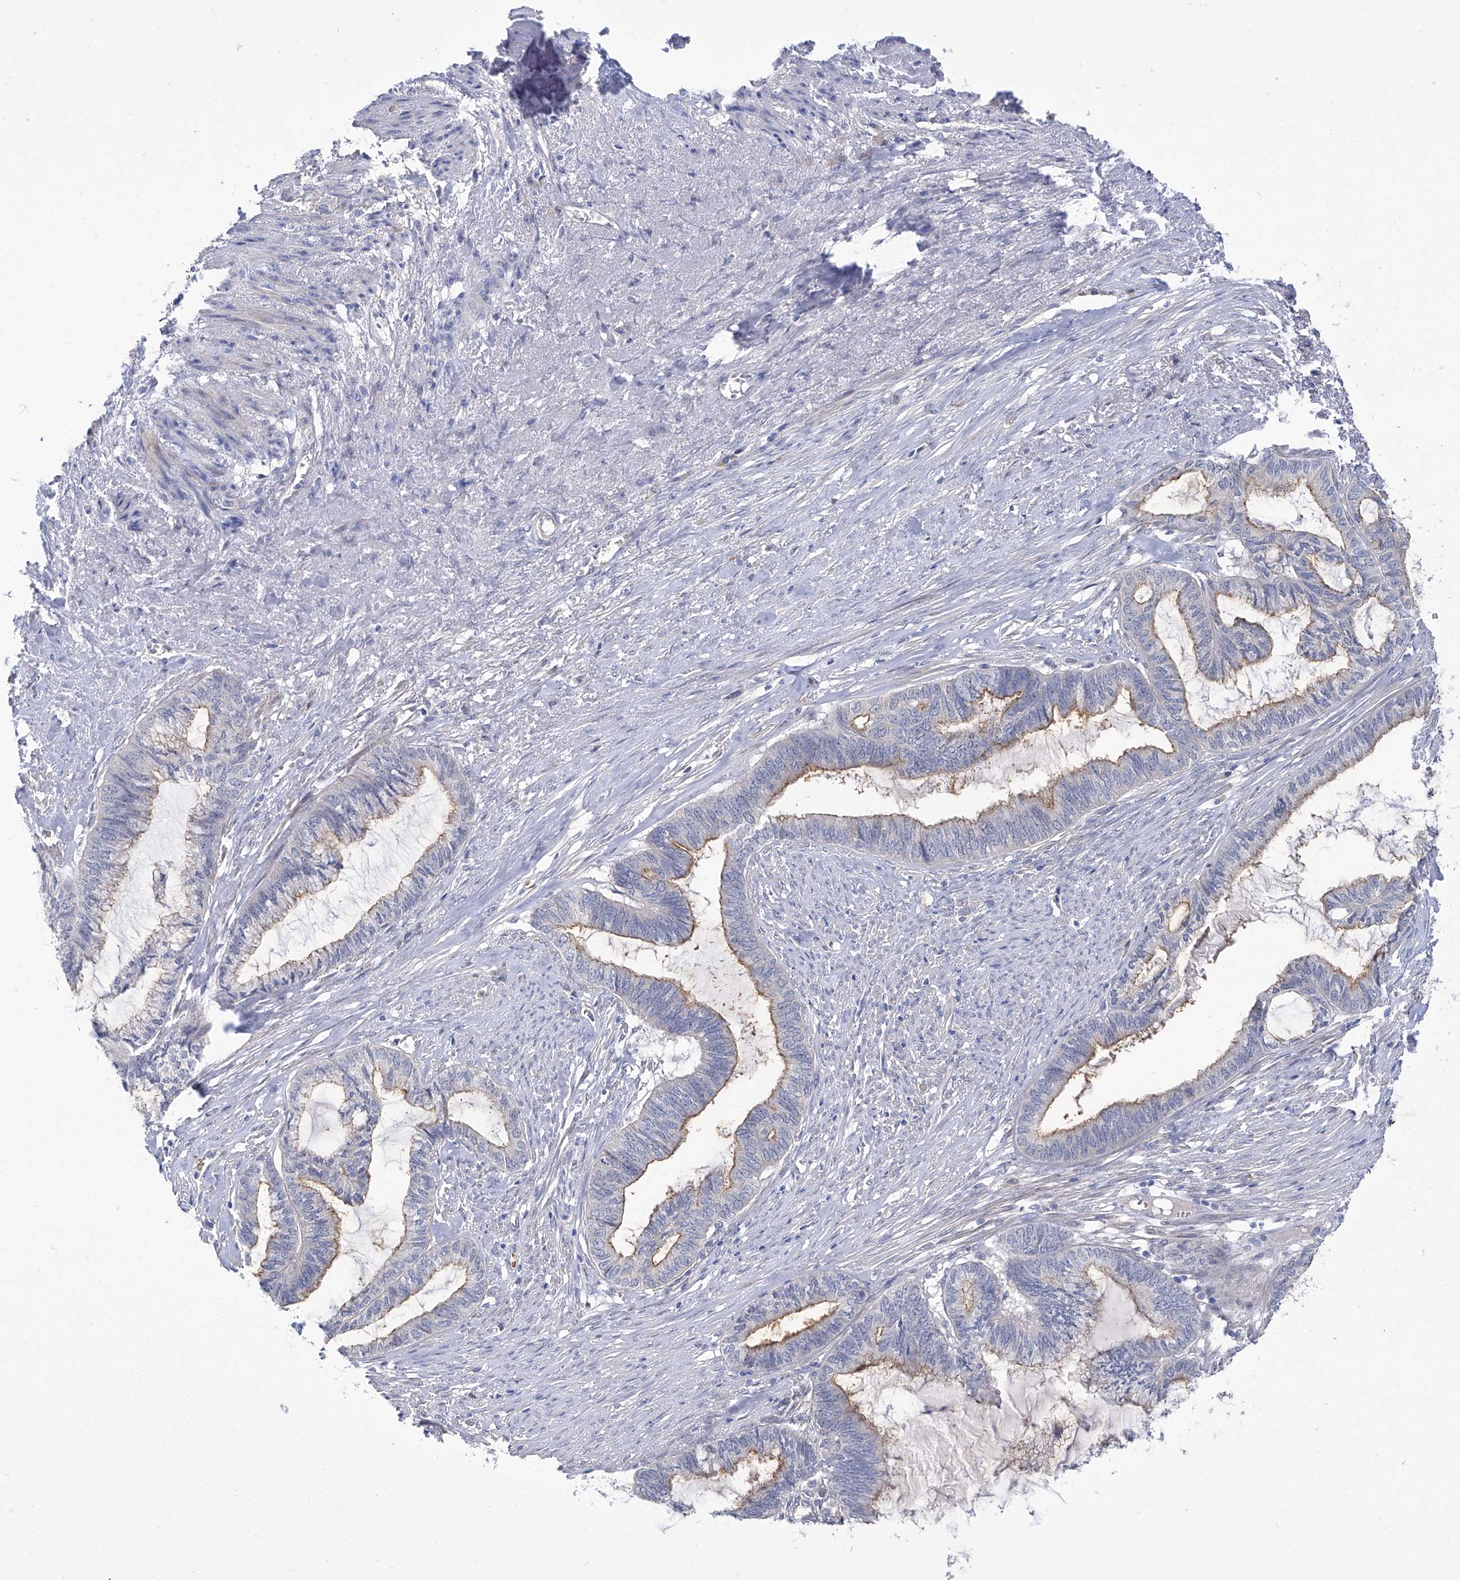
{"staining": {"intensity": "moderate", "quantity": "25%-75%", "location": "cytoplasmic/membranous"}, "tissue": "endometrial cancer", "cell_type": "Tumor cells", "image_type": "cancer", "snomed": [{"axis": "morphology", "description": "Adenocarcinoma, NOS"}, {"axis": "topography", "description": "Endometrium"}], "caption": "Moderate cytoplasmic/membranous protein staining is appreciated in about 25%-75% of tumor cells in endometrial cancer (adenocarcinoma).", "gene": "PARD3", "patient": {"sex": "female", "age": 86}}